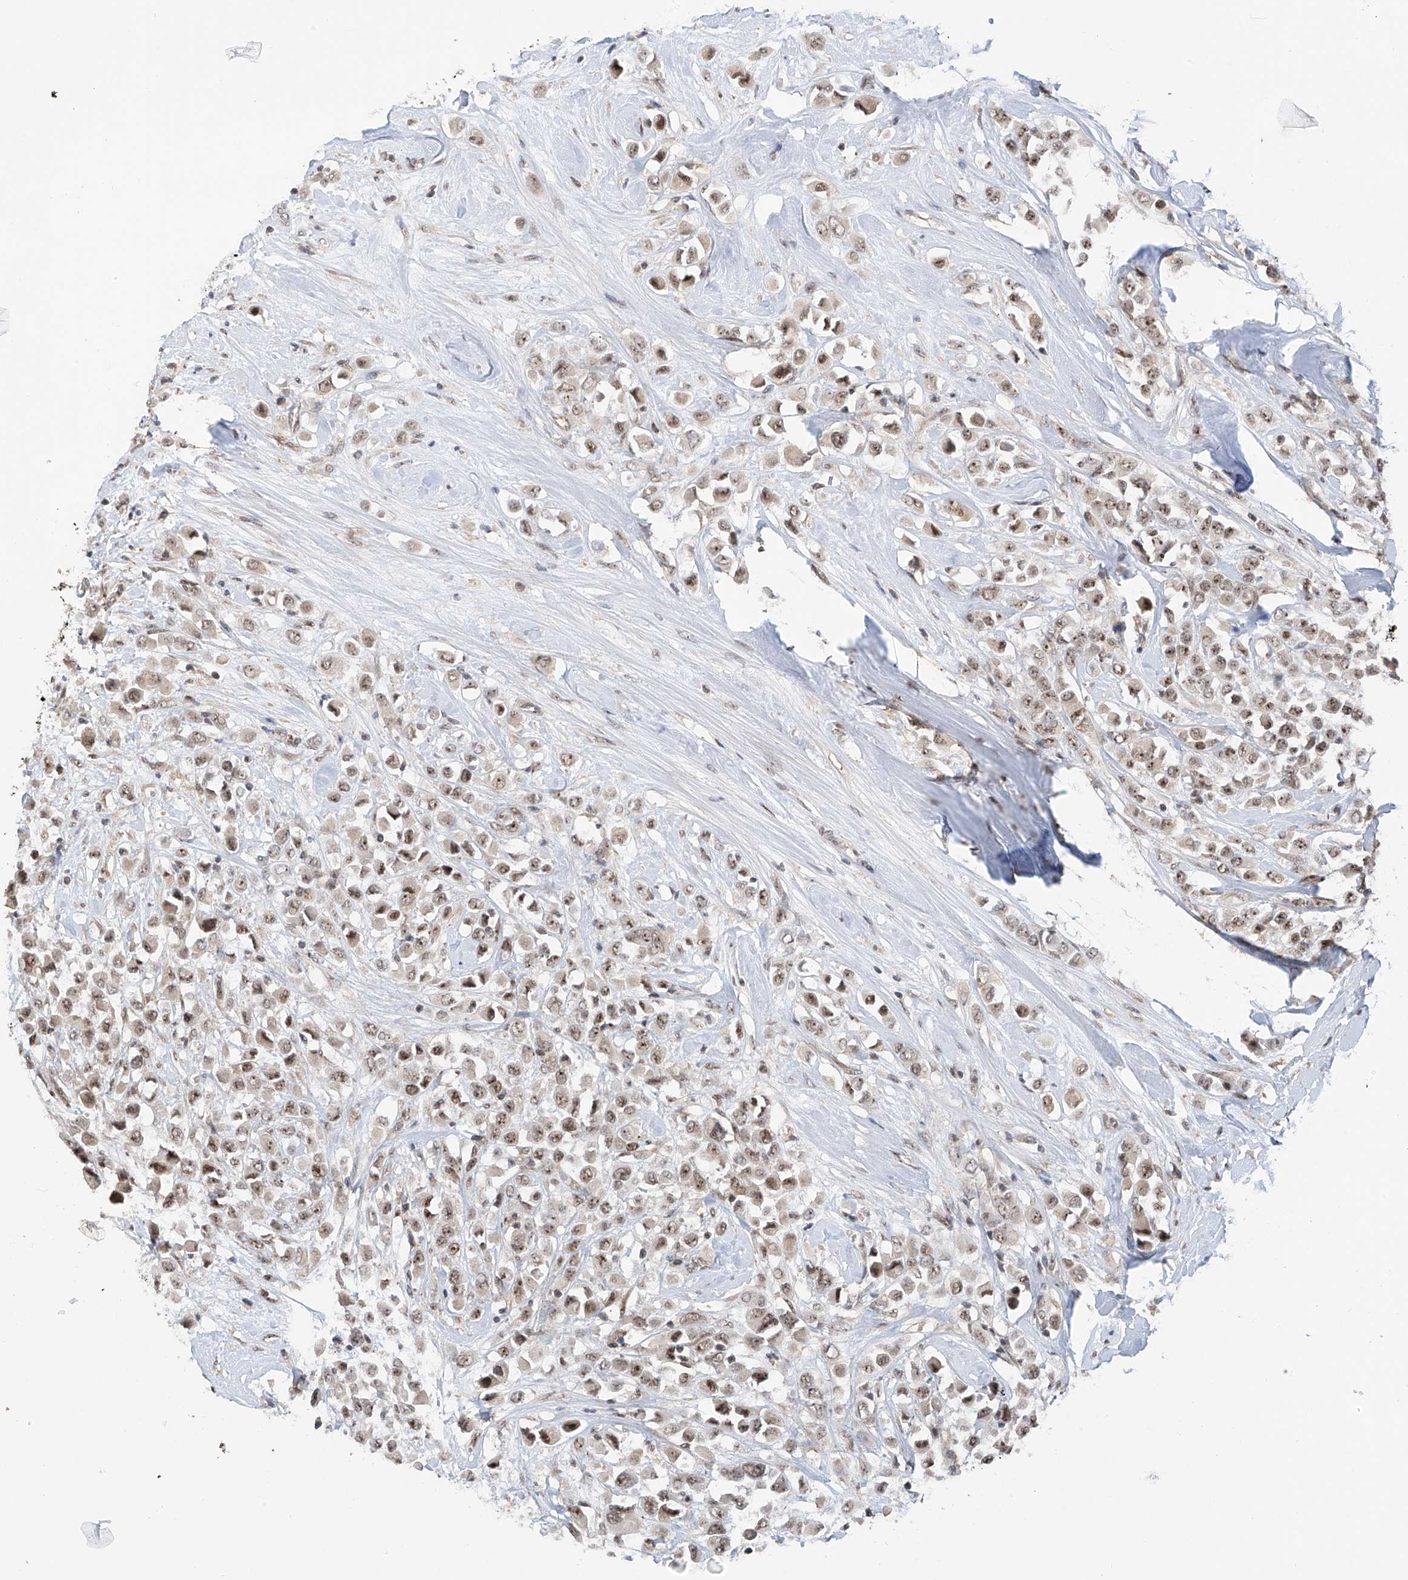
{"staining": {"intensity": "moderate", "quantity": ">75%", "location": "nuclear"}, "tissue": "breast cancer", "cell_type": "Tumor cells", "image_type": "cancer", "snomed": [{"axis": "morphology", "description": "Duct carcinoma"}, {"axis": "topography", "description": "Breast"}], "caption": "A brown stain labels moderate nuclear staining of a protein in human breast invasive ductal carcinoma tumor cells.", "gene": "C1orf131", "patient": {"sex": "female", "age": 61}}